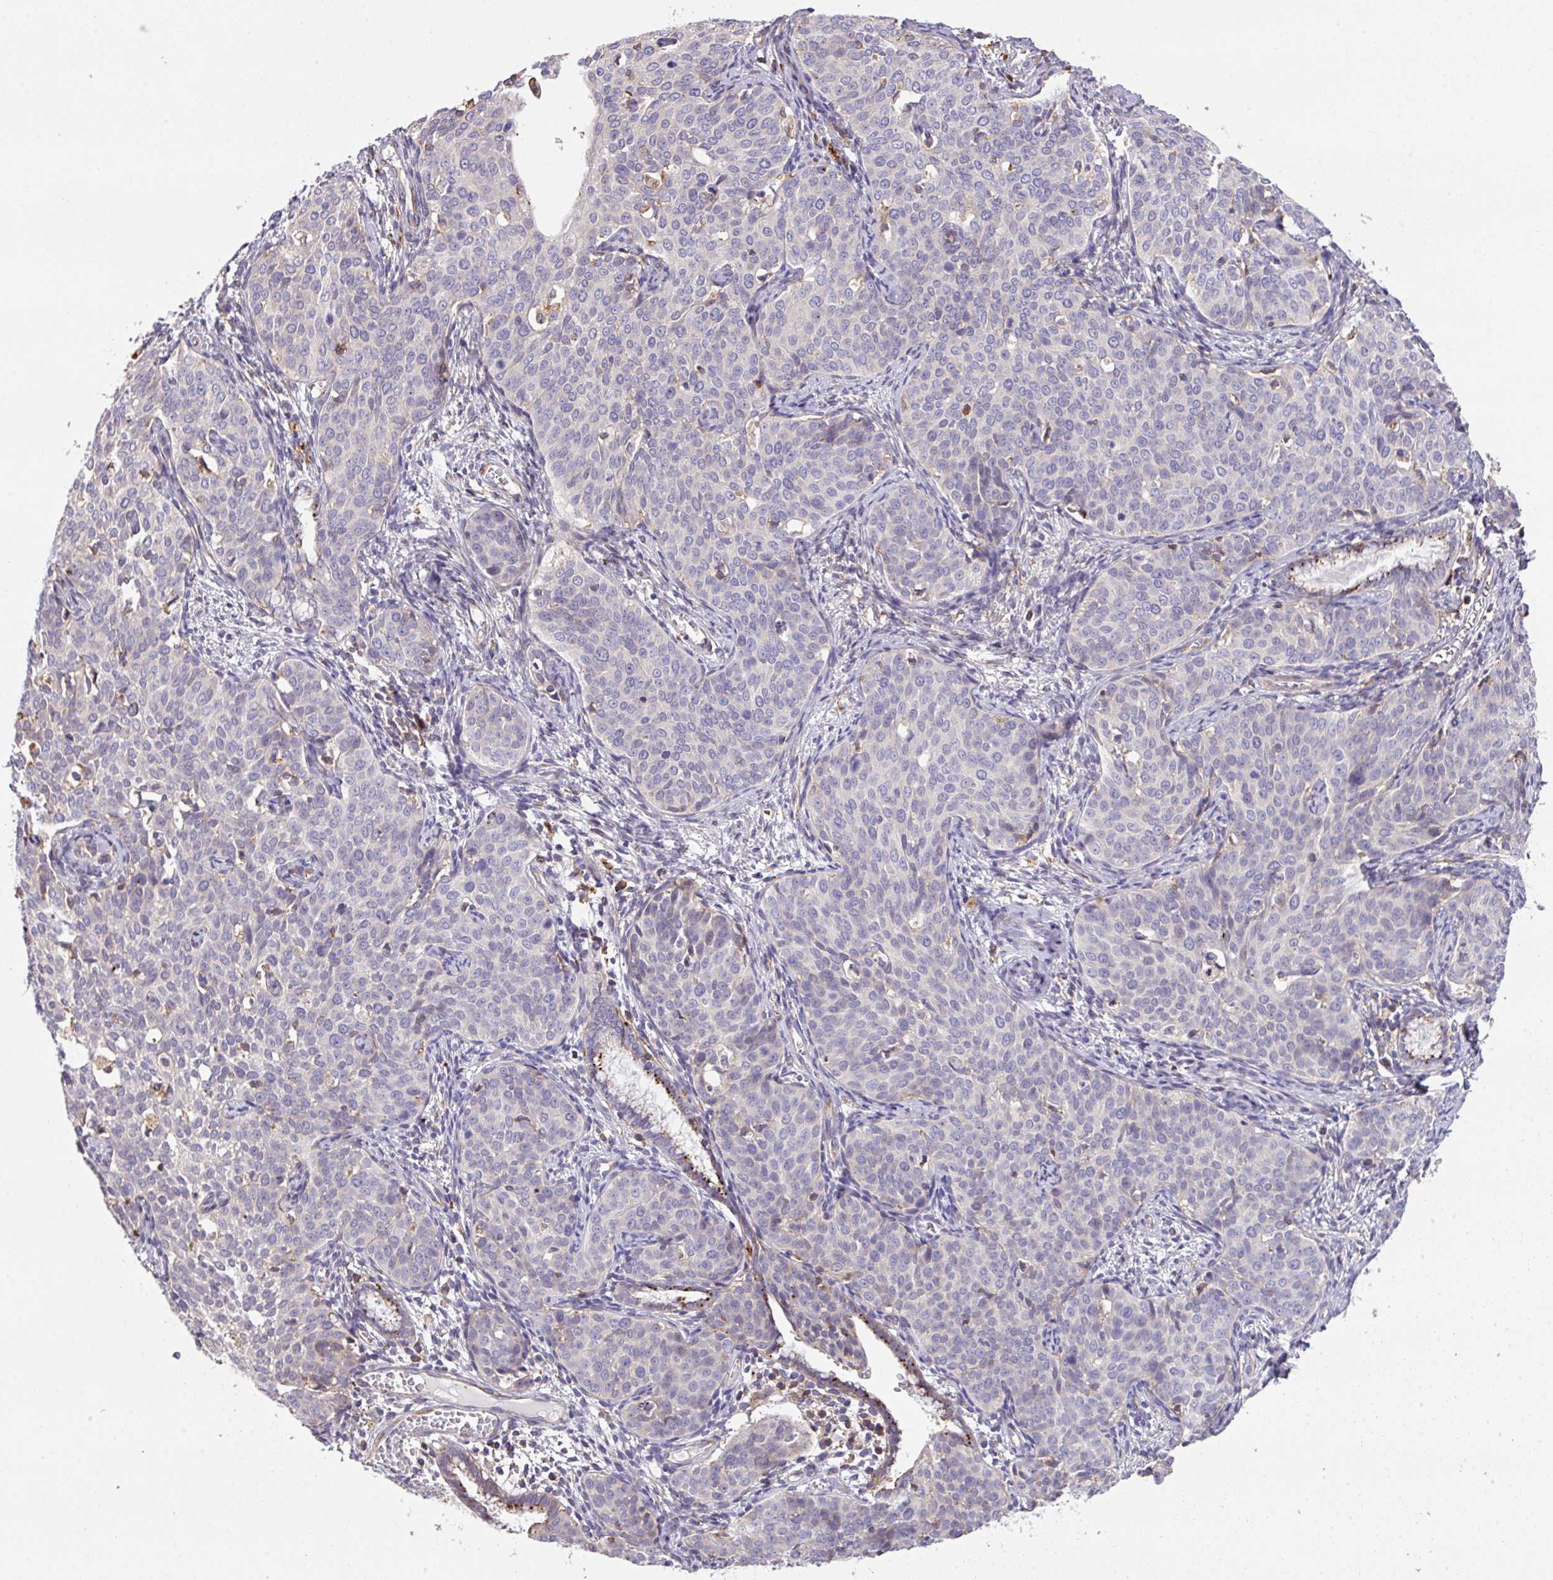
{"staining": {"intensity": "negative", "quantity": "none", "location": "none"}, "tissue": "cervical cancer", "cell_type": "Tumor cells", "image_type": "cancer", "snomed": [{"axis": "morphology", "description": "Squamous cell carcinoma, NOS"}, {"axis": "topography", "description": "Cervix"}], "caption": "Cervical cancer (squamous cell carcinoma) stained for a protein using immunohistochemistry exhibits no staining tumor cells.", "gene": "LRRC41", "patient": {"sex": "female", "age": 44}}